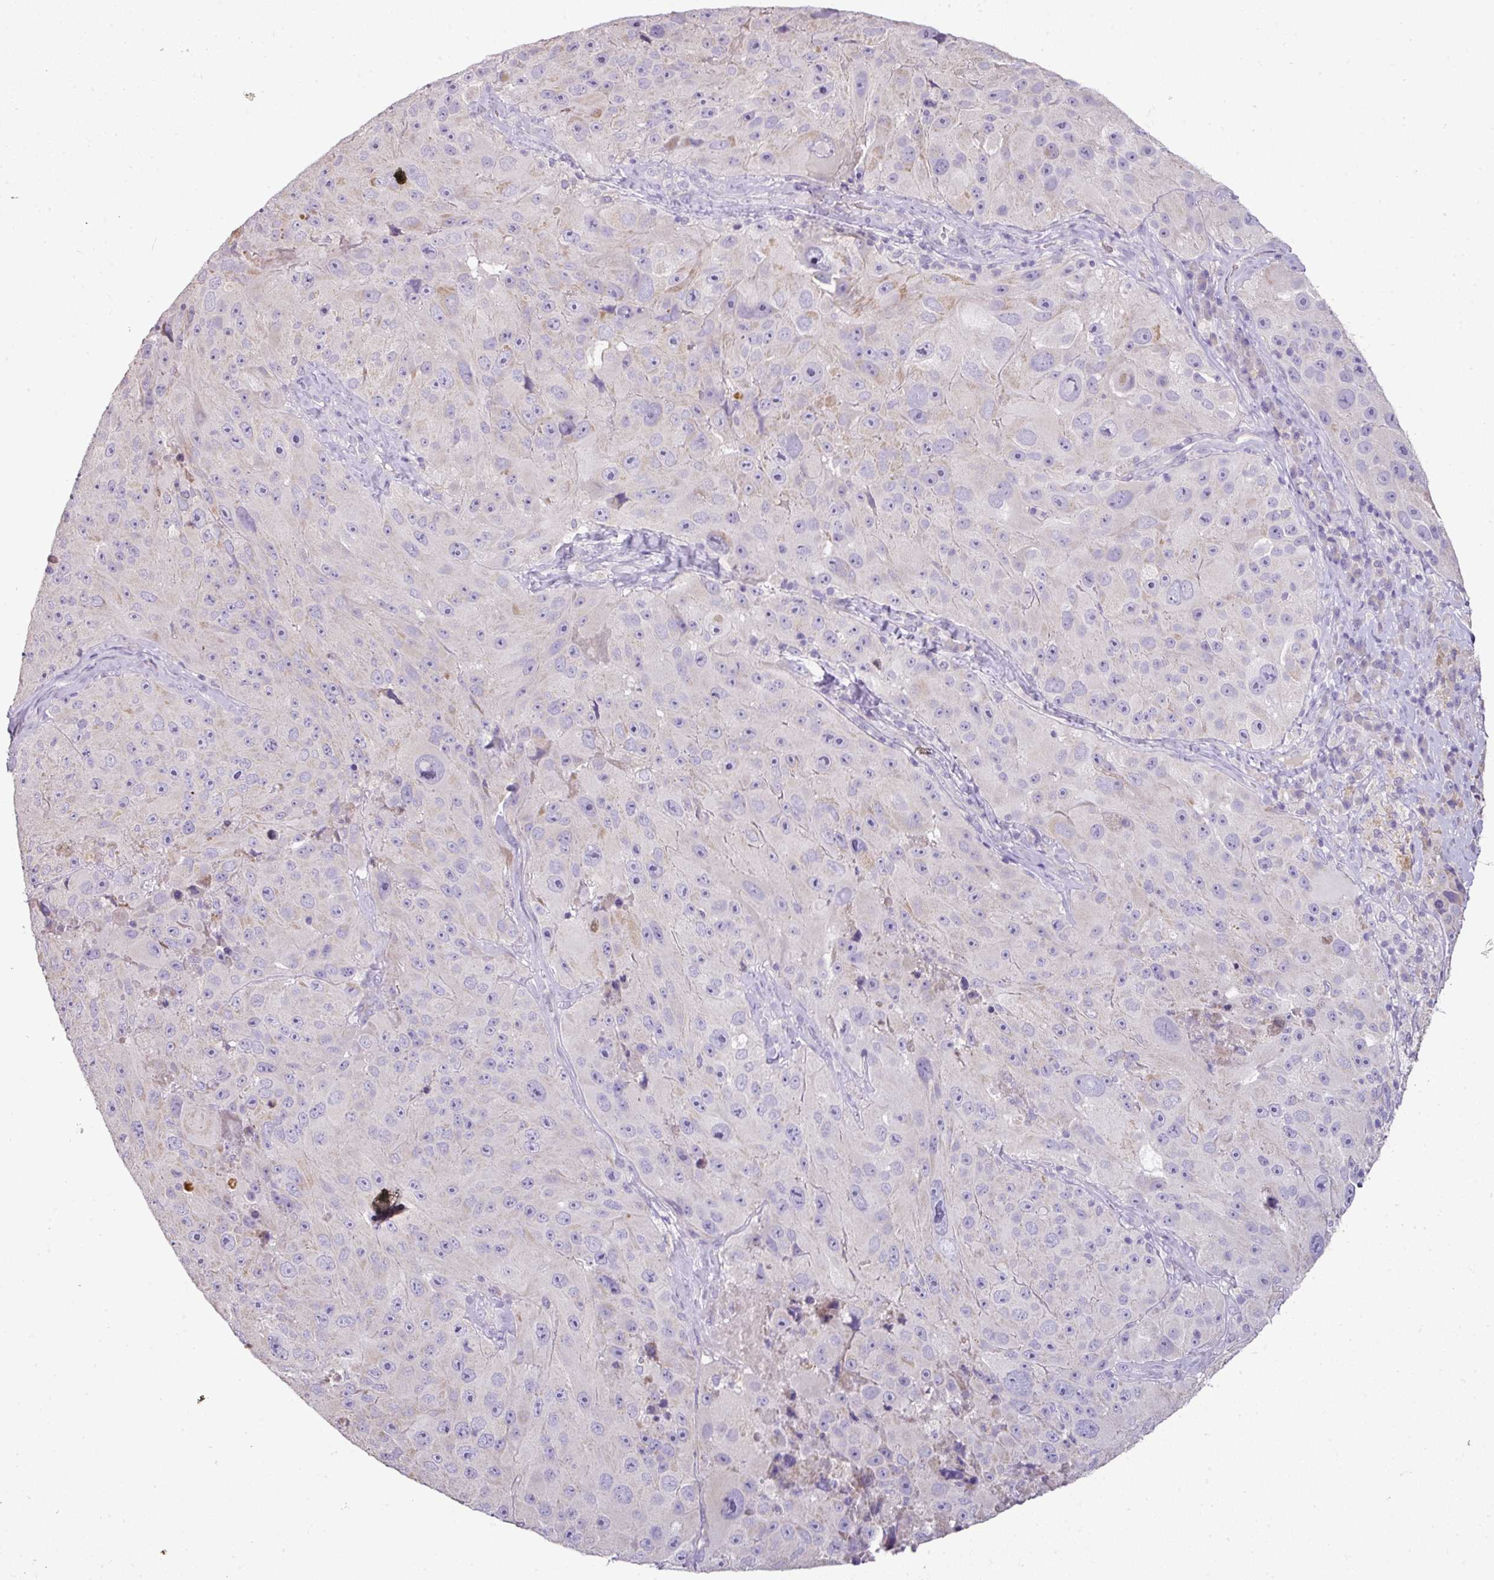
{"staining": {"intensity": "negative", "quantity": "none", "location": "none"}, "tissue": "melanoma", "cell_type": "Tumor cells", "image_type": "cancer", "snomed": [{"axis": "morphology", "description": "Malignant melanoma, Metastatic site"}, {"axis": "topography", "description": "Lymph node"}], "caption": "An immunohistochemistry (IHC) histopathology image of malignant melanoma (metastatic site) is shown. There is no staining in tumor cells of malignant melanoma (metastatic site).", "gene": "BRINP2", "patient": {"sex": "male", "age": 62}}